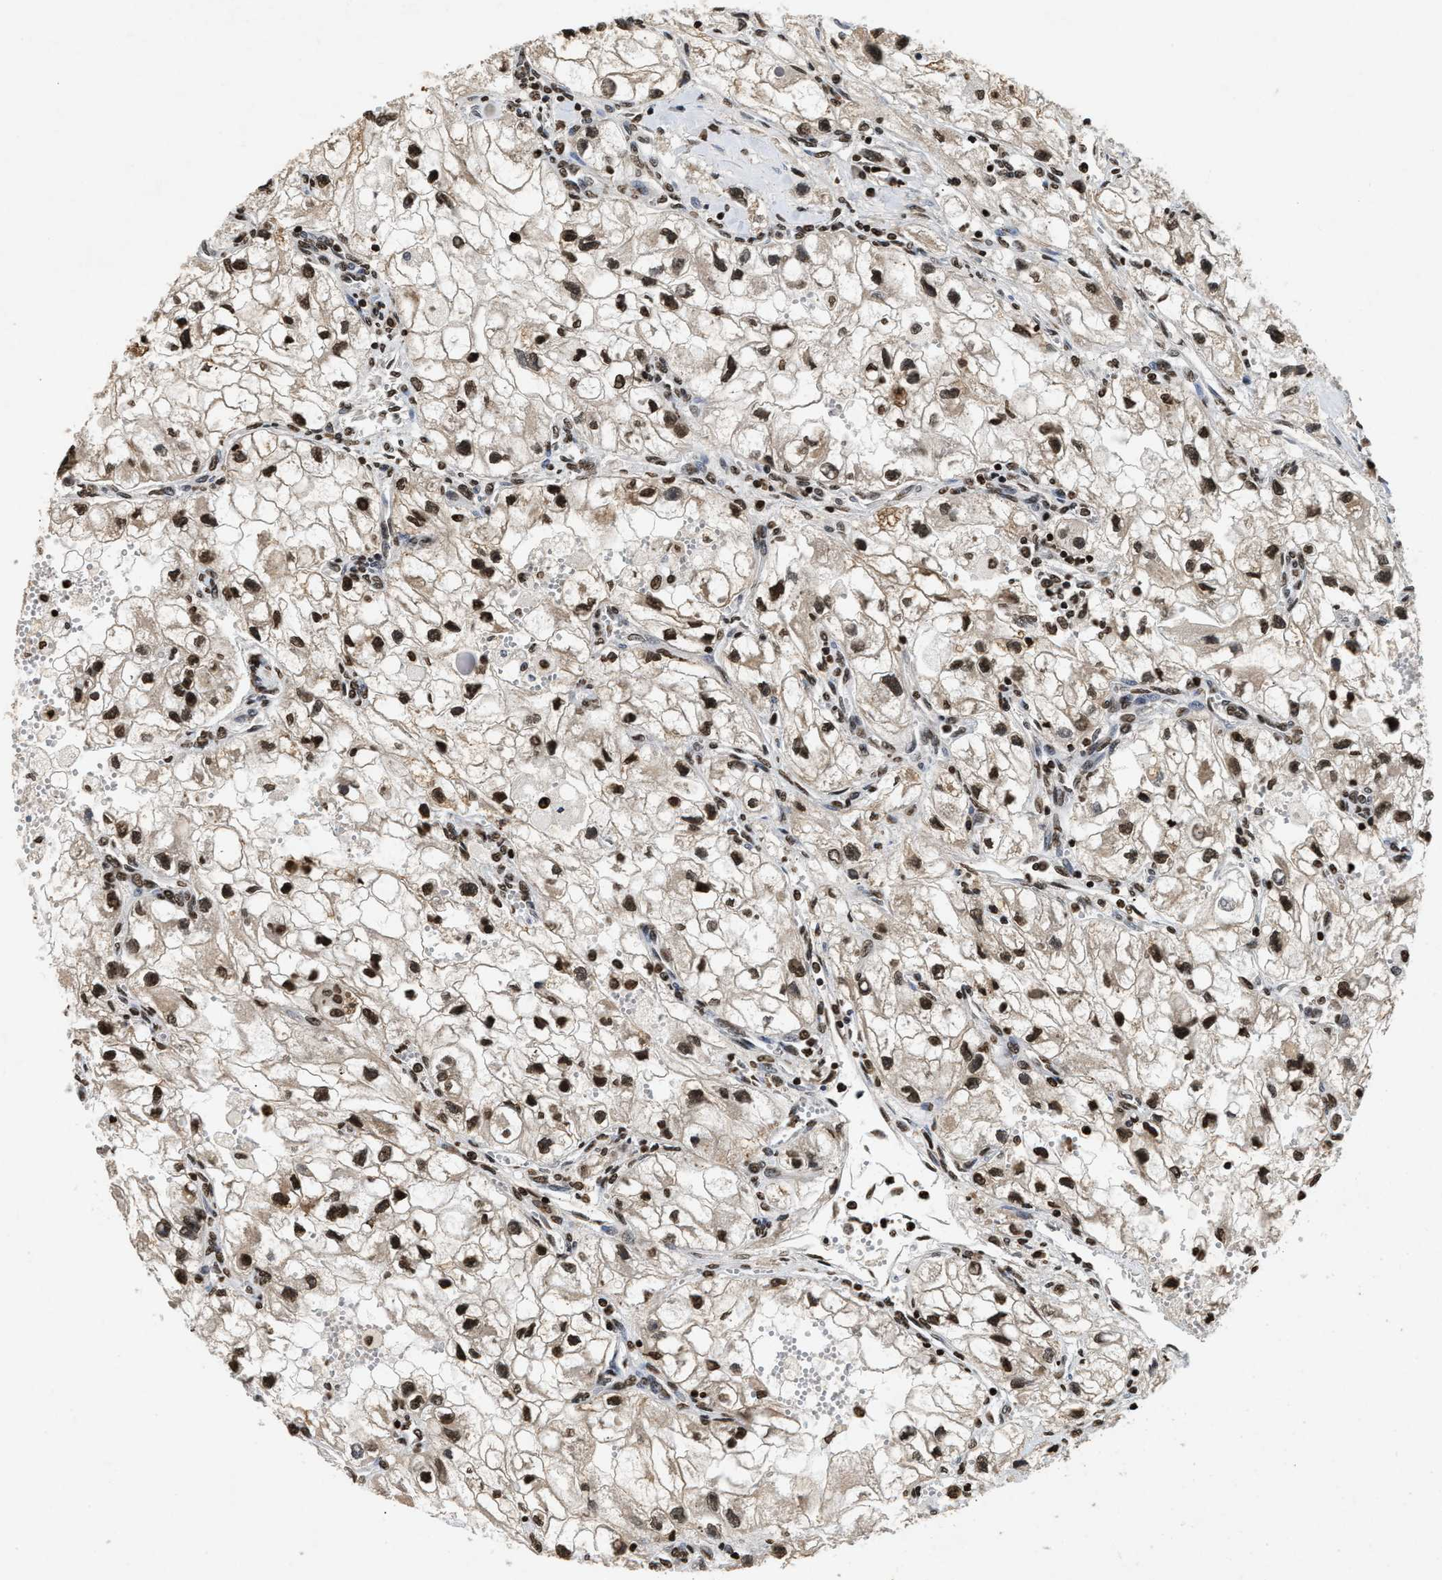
{"staining": {"intensity": "moderate", "quantity": ">75%", "location": "nuclear"}, "tissue": "renal cancer", "cell_type": "Tumor cells", "image_type": "cancer", "snomed": [{"axis": "morphology", "description": "Adenocarcinoma, NOS"}, {"axis": "topography", "description": "Kidney"}], "caption": "Tumor cells demonstrate medium levels of moderate nuclear positivity in about >75% of cells in human renal adenocarcinoma.", "gene": "DNASE1L3", "patient": {"sex": "female", "age": 70}}